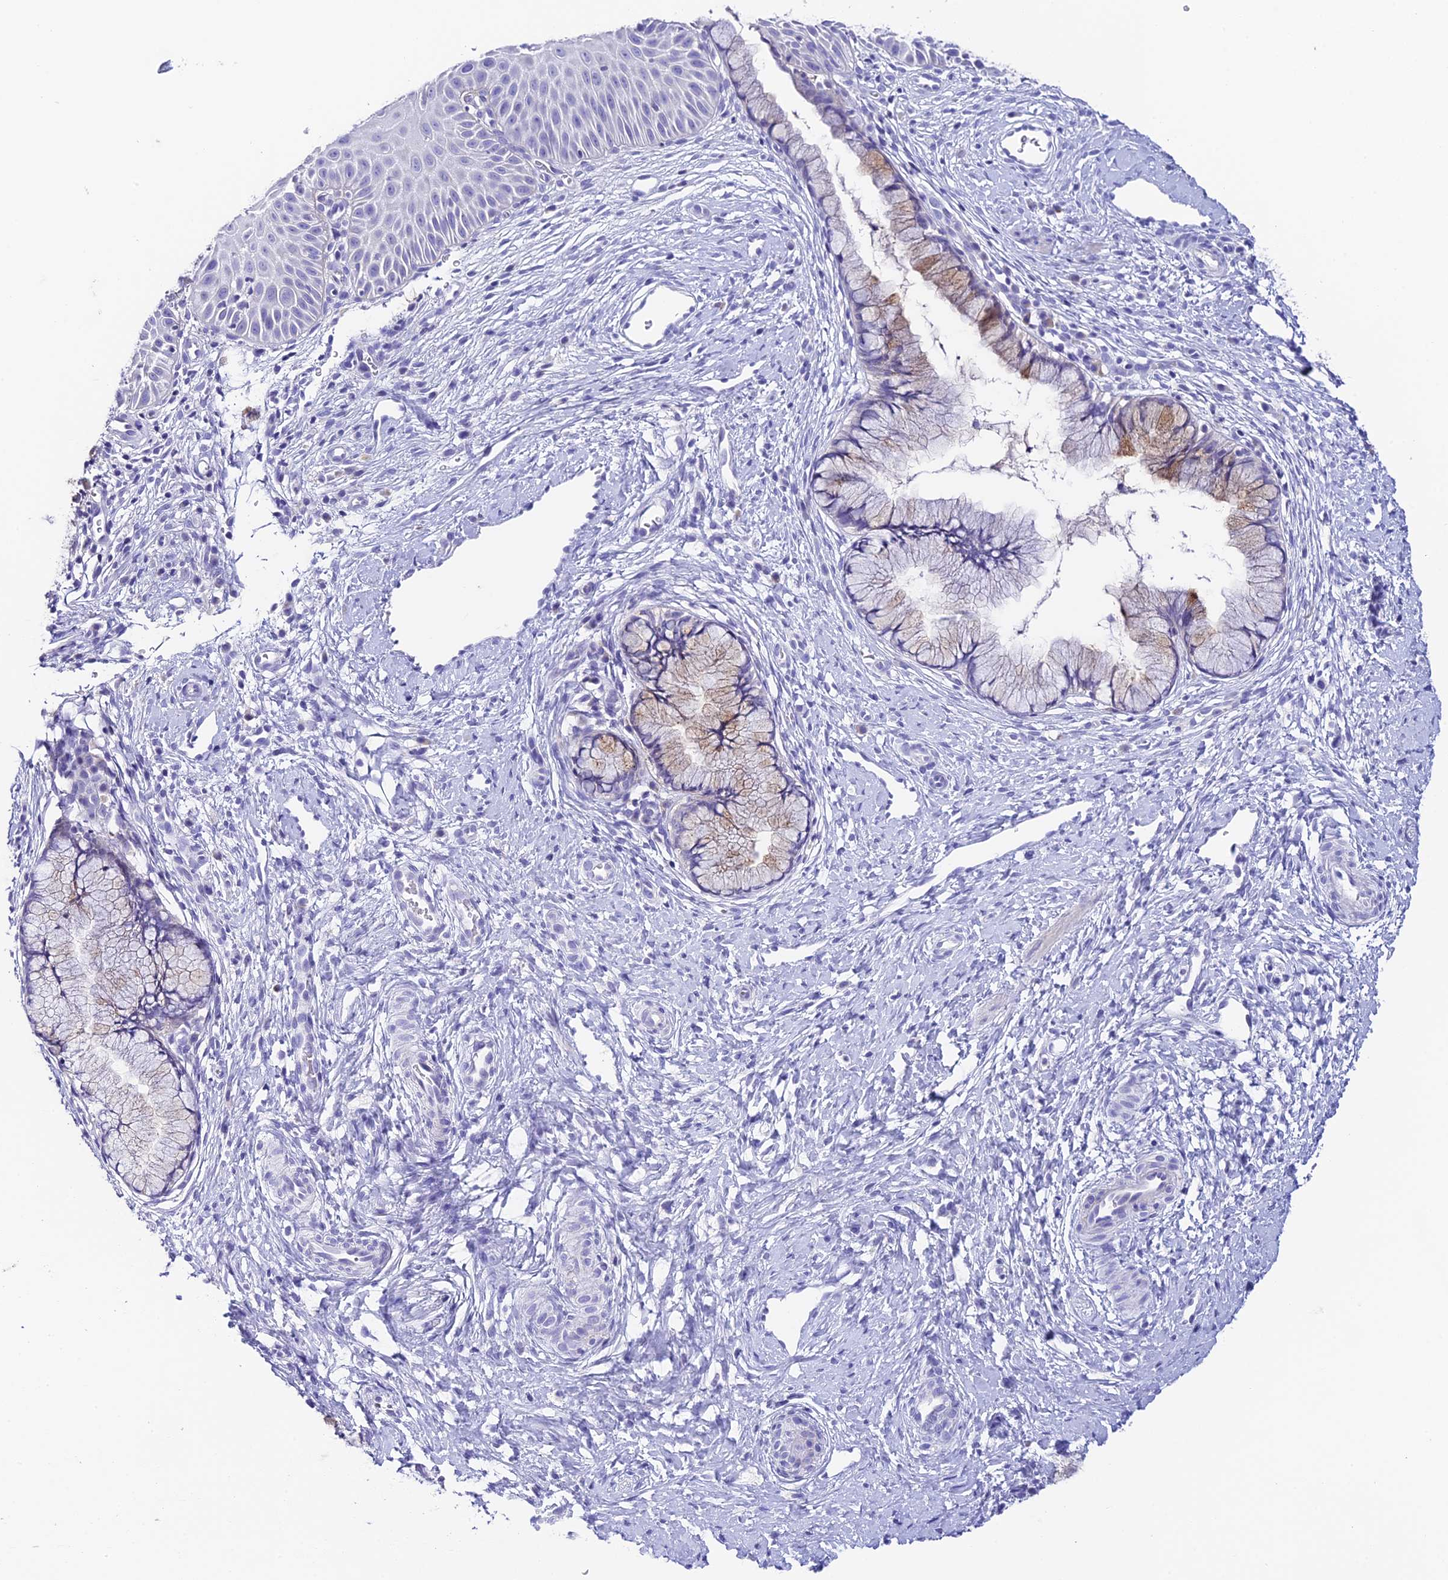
{"staining": {"intensity": "moderate", "quantity": "<25%", "location": "cytoplasmic/membranous"}, "tissue": "cervix", "cell_type": "Glandular cells", "image_type": "normal", "snomed": [{"axis": "morphology", "description": "Normal tissue, NOS"}, {"axis": "topography", "description": "Cervix"}], "caption": "Brown immunohistochemical staining in benign human cervix displays moderate cytoplasmic/membranous staining in approximately <25% of glandular cells. (IHC, brightfield microscopy, high magnification).", "gene": "C12orf29", "patient": {"sex": "female", "age": 36}}